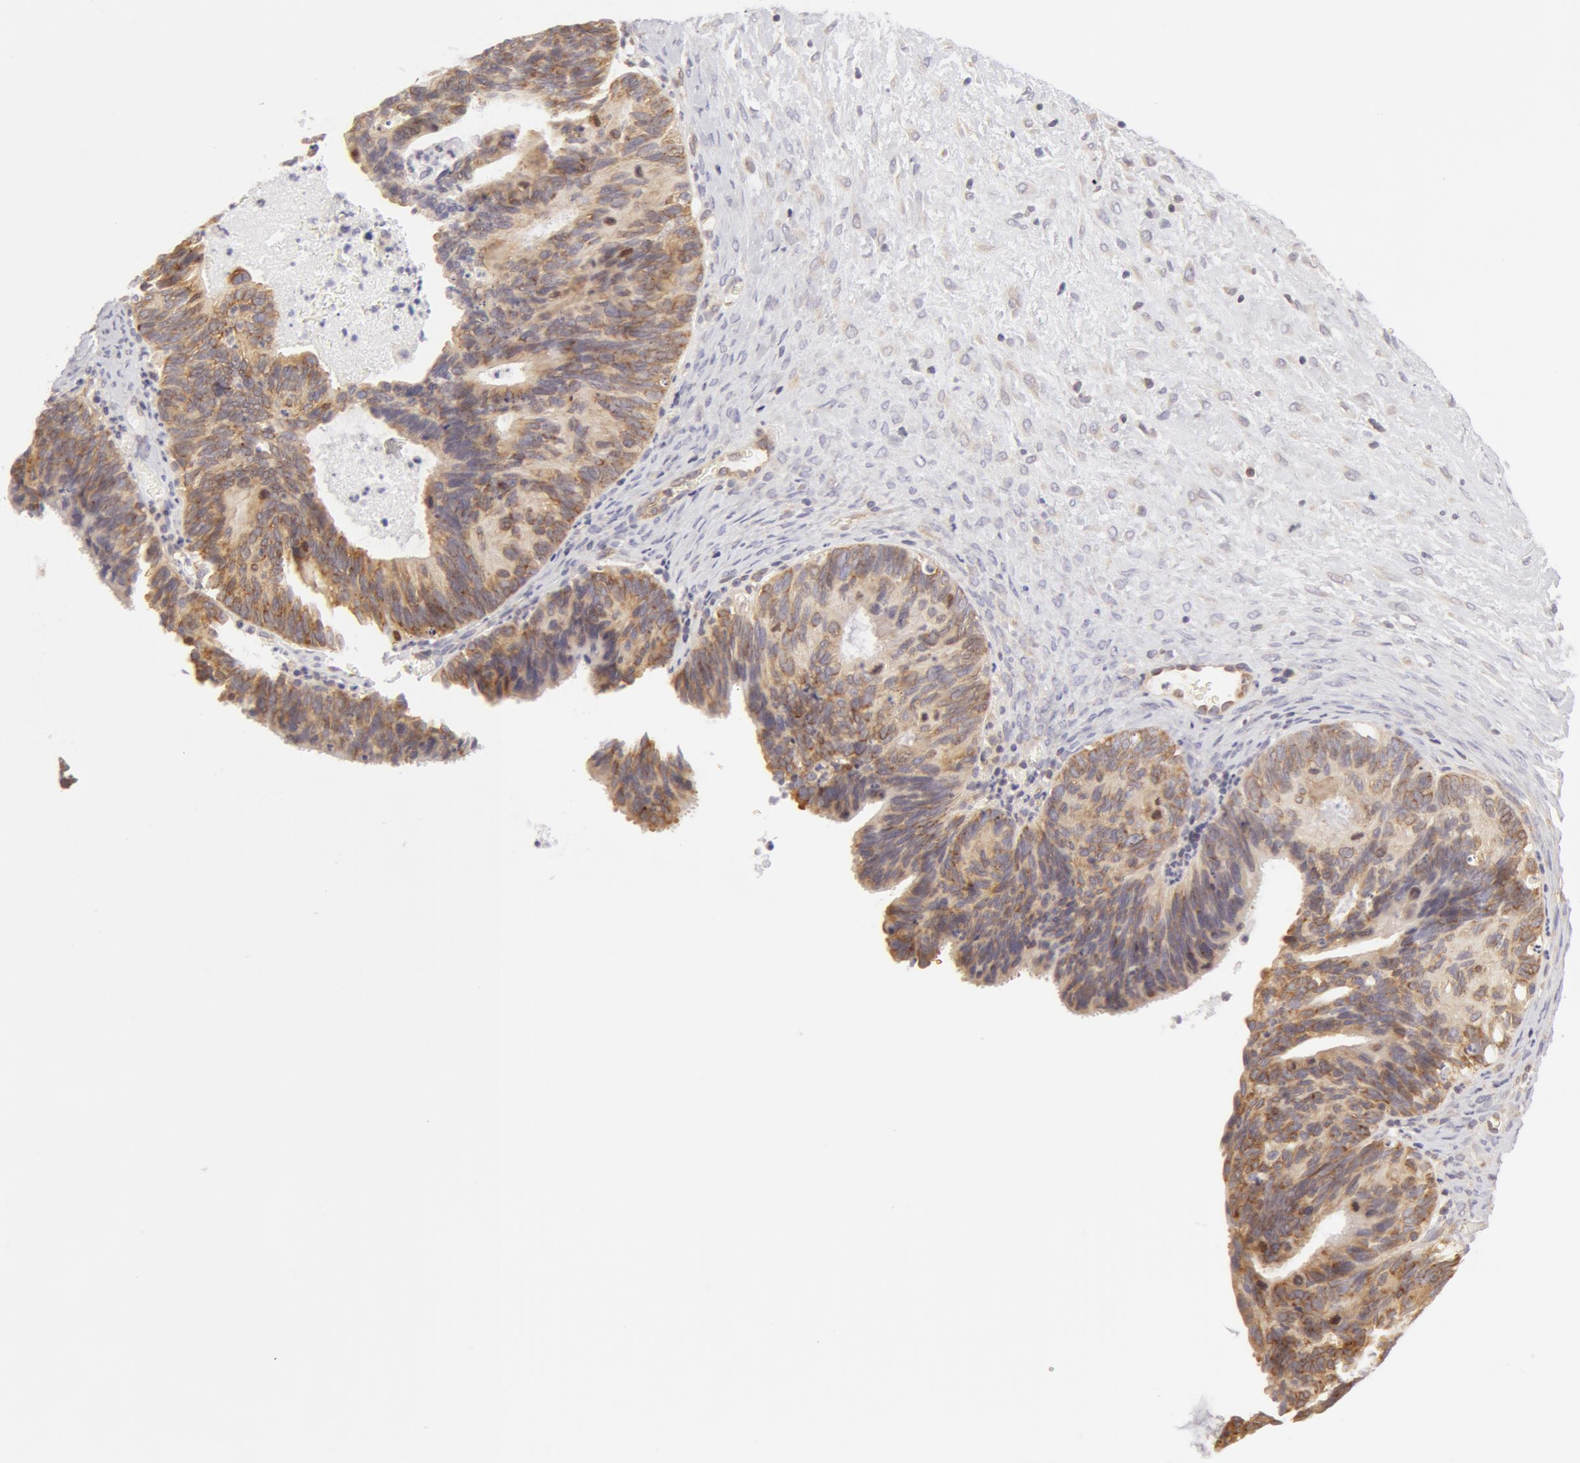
{"staining": {"intensity": "weak", "quantity": ">75%", "location": "cytoplasmic/membranous"}, "tissue": "ovarian cancer", "cell_type": "Tumor cells", "image_type": "cancer", "snomed": [{"axis": "morphology", "description": "Carcinoma, endometroid"}, {"axis": "topography", "description": "Ovary"}], "caption": "The histopathology image displays a brown stain indicating the presence of a protein in the cytoplasmic/membranous of tumor cells in ovarian endometroid carcinoma.", "gene": "DDX3Y", "patient": {"sex": "female", "age": 52}}